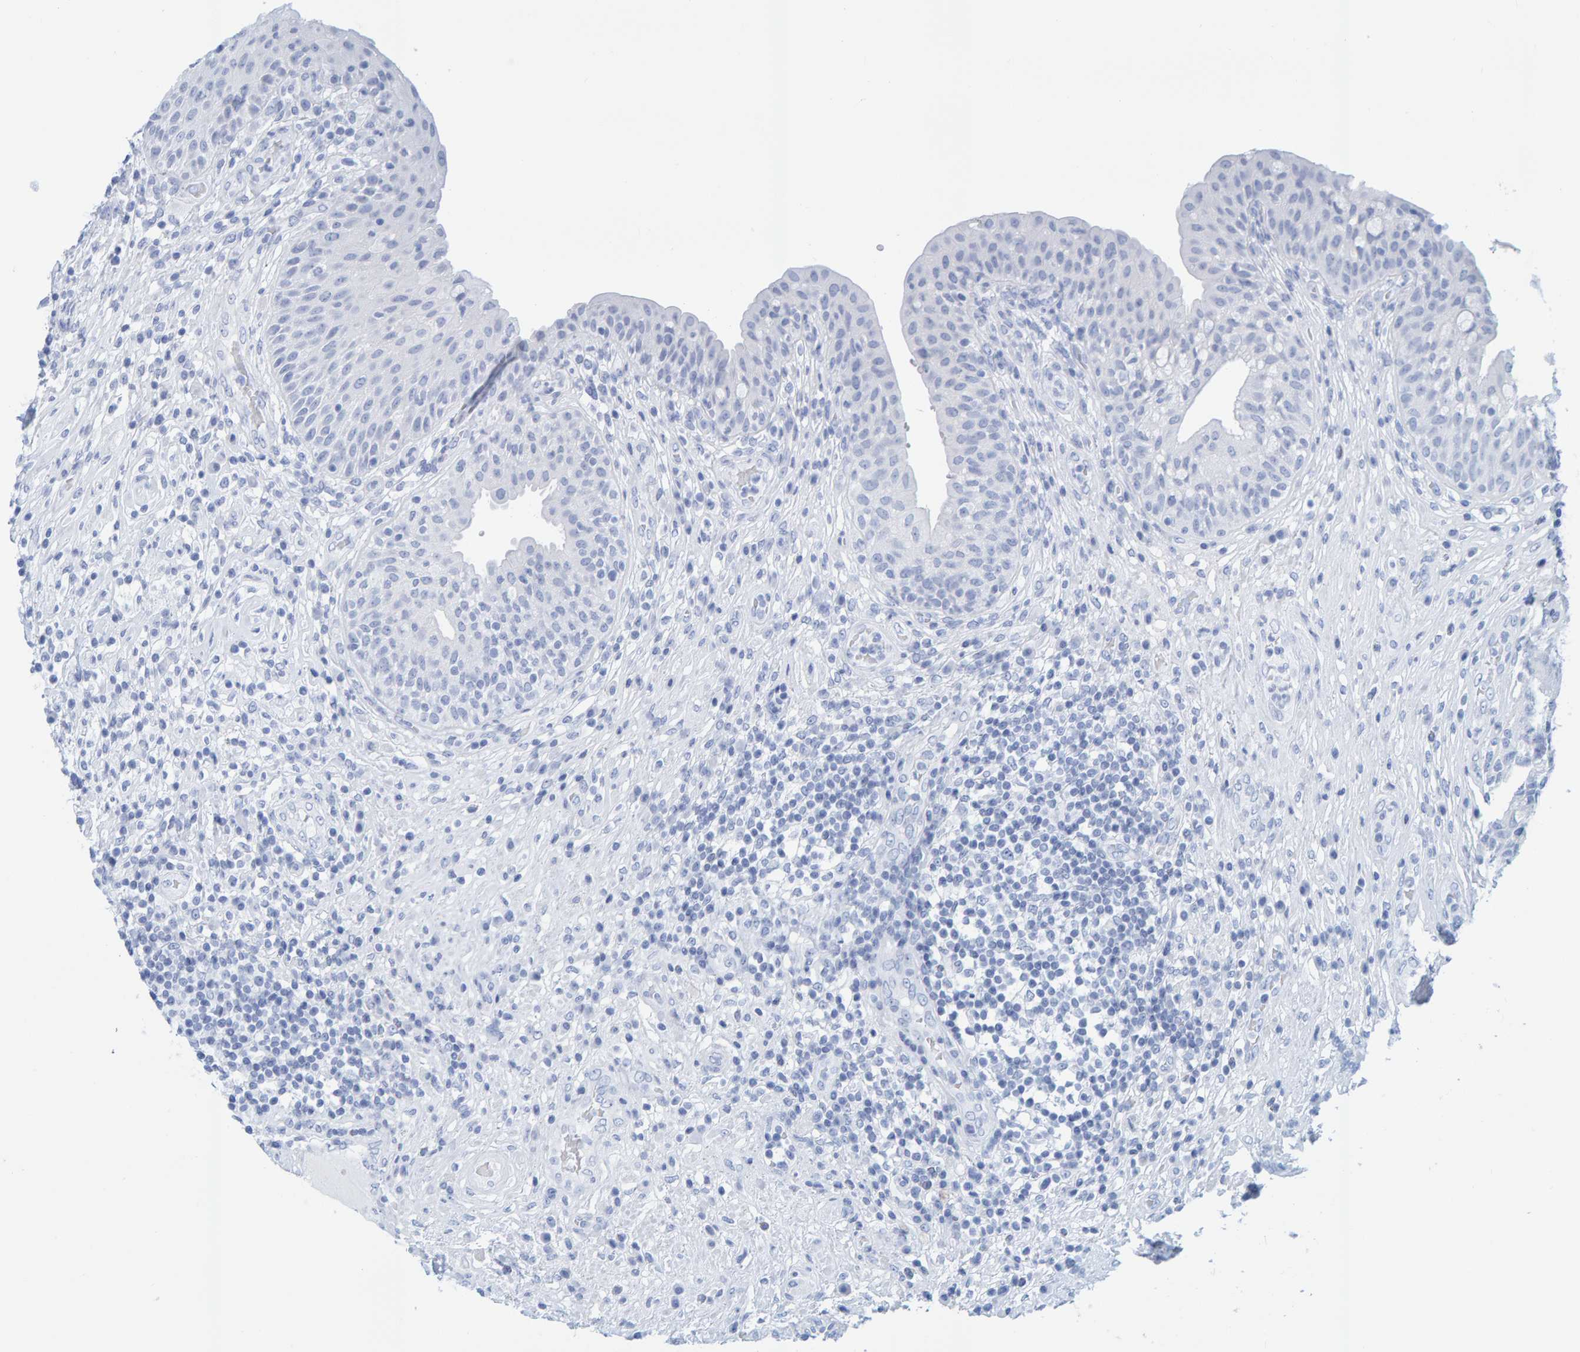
{"staining": {"intensity": "negative", "quantity": "none", "location": "none"}, "tissue": "urinary bladder", "cell_type": "Urothelial cells", "image_type": "normal", "snomed": [{"axis": "morphology", "description": "Normal tissue, NOS"}, {"axis": "topography", "description": "Urinary bladder"}], "caption": "High power microscopy image of an IHC image of unremarkable urinary bladder, revealing no significant expression in urothelial cells.", "gene": "SFTPC", "patient": {"sex": "female", "age": 62}}